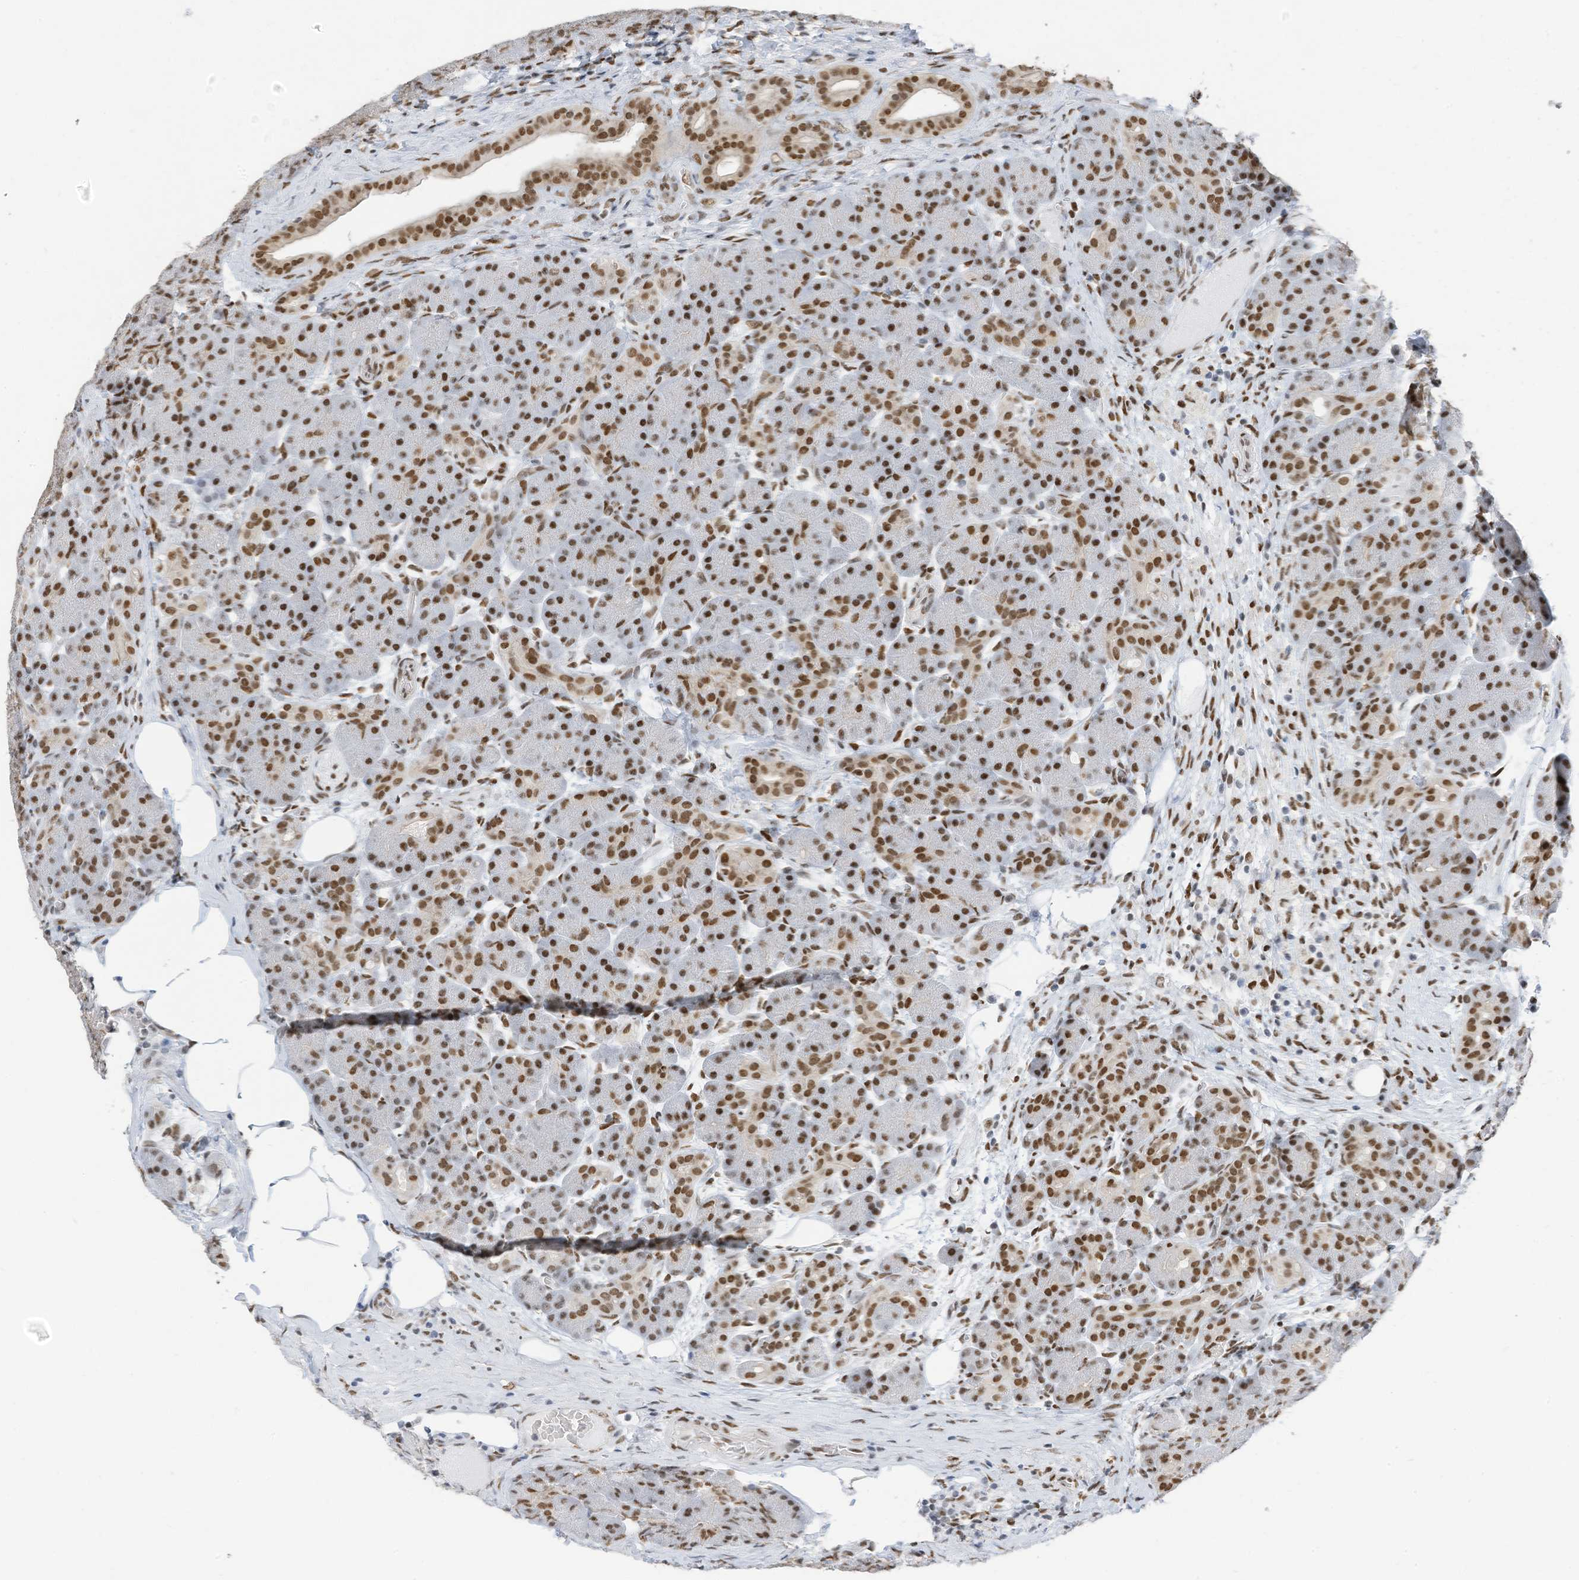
{"staining": {"intensity": "moderate", "quantity": ">75%", "location": "nuclear"}, "tissue": "pancreas", "cell_type": "Exocrine glandular cells", "image_type": "normal", "snomed": [{"axis": "morphology", "description": "Normal tissue, NOS"}, {"axis": "topography", "description": "Pancreas"}], "caption": "Brown immunohistochemical staining in unremarkable human pancreas reveals moderate nuclear expression in approximately >75% of exocrine glandular cells.", "gene": "KHSRP", "patient": {"sex": "male", "age": 63}}